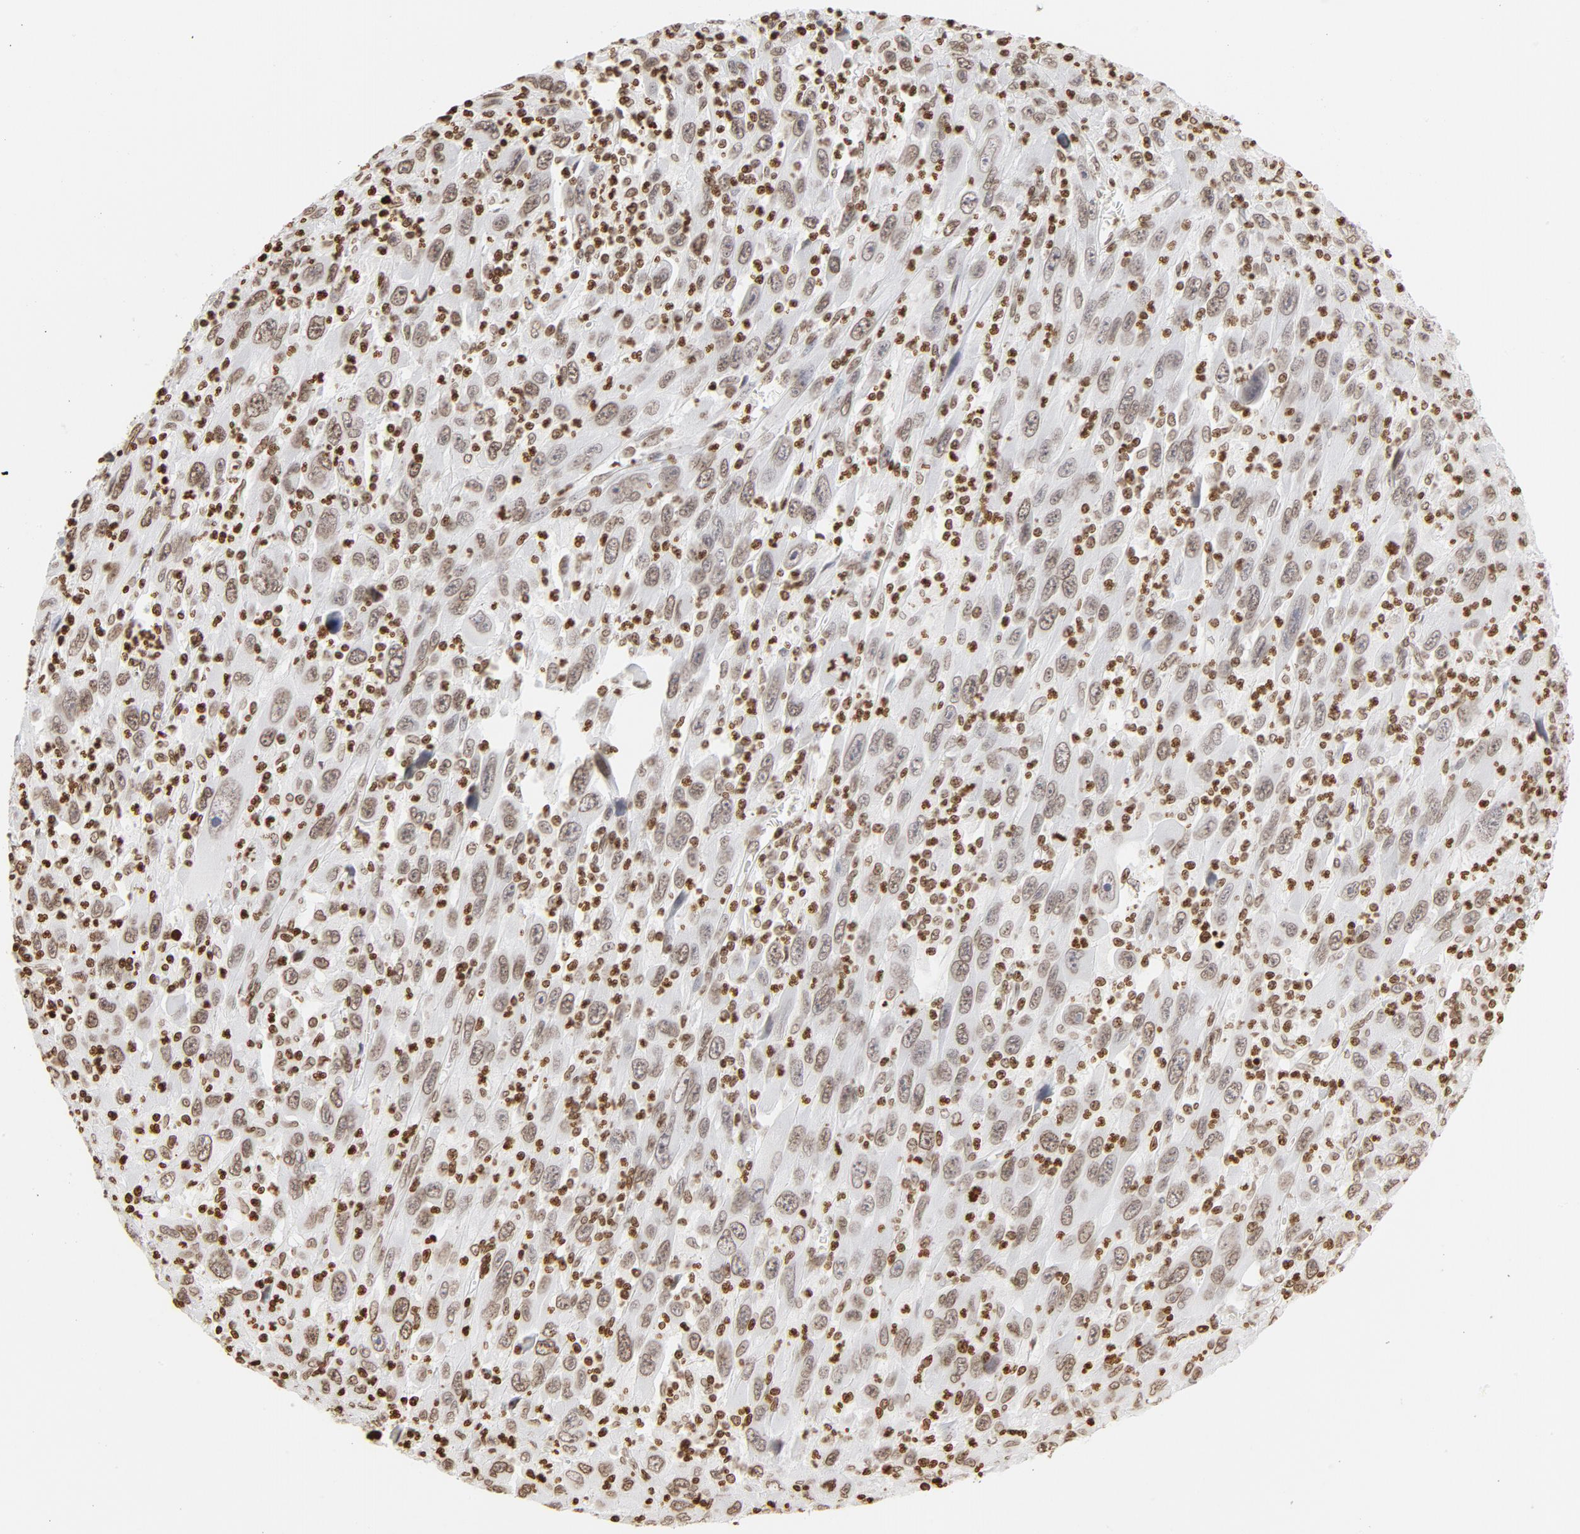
{"staining": {"intensity": "weak", "quantity": "25%-75%", "location": "nuclear"}, "tissue": "melanoma", "cell_type": "Tumor cells", "image_type": "cancer", "snomed": [{"axis": "morphology", "description": "Malignant melanoma, Metastatic site"}, {"axis": "topography", "description": "Skin"}], "caption": "A brown stain highlights weak nuclear staining of a protein in human melanoma tumor cells.", "gene": "H2AC12", "patient": {"sex": "female", "age": 56}}